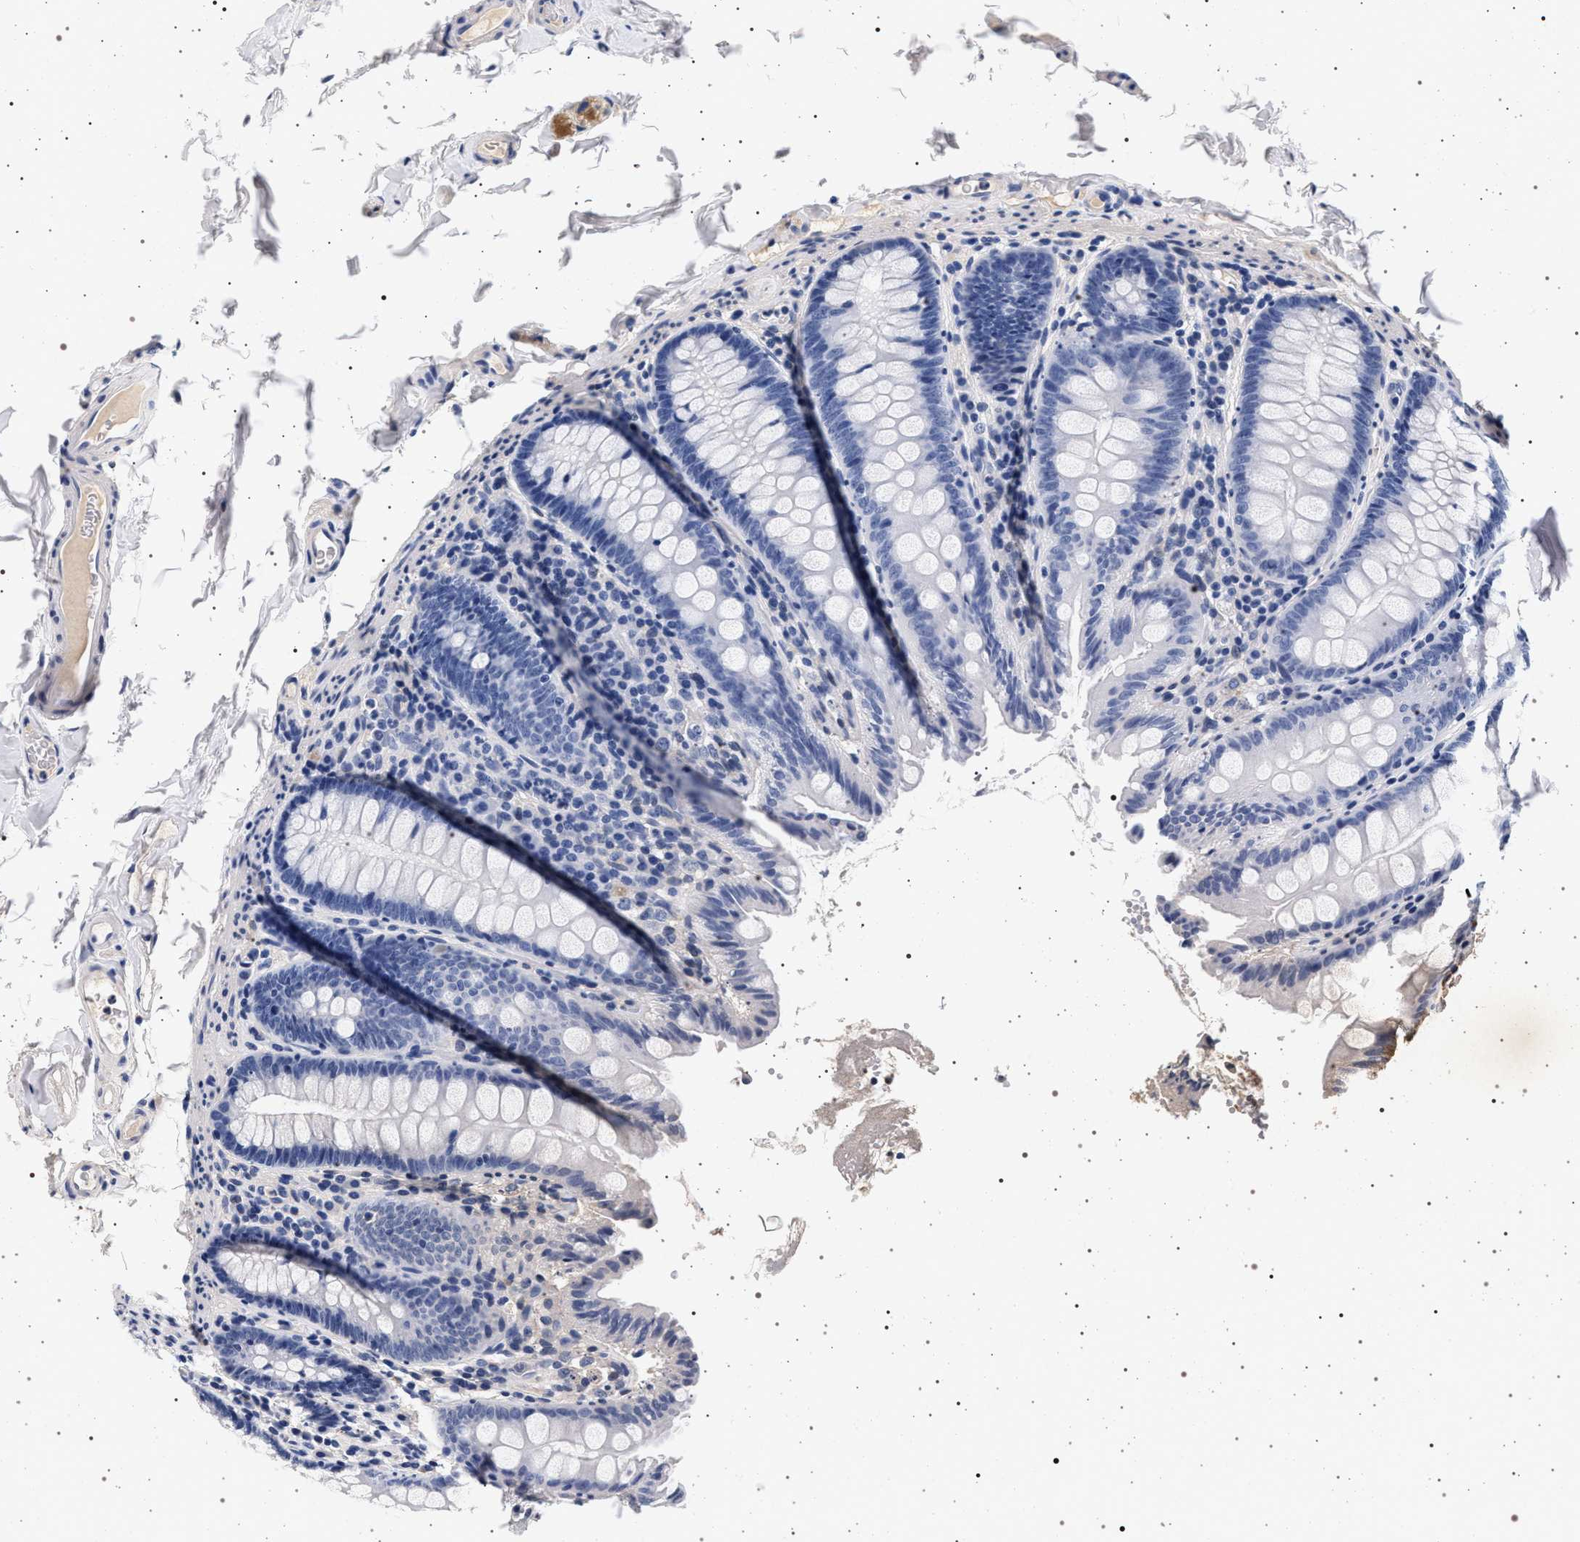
{"staining": {"intensity": "negative", "quantity": "none", "location": "none"}, "tissue": "colon", "cell_type": "Endothelial cells", "image_type": "normal", "snomed": [{"axis": "morphology", "description": "Normal tissue, NOS"}, {"axis": "topography", "description": "Colon"}], "caption": "This photomicrograph is of normal colon stained with immunohistochemistry (IHC) to label a protein in brown with the nuclei are counter-stained blue. There is no staining in endothelial cells. (Stains: DAB IHC with hematoxylin counter stain, Microscopy: brightfield microscopy at high magnification).", "gene": "MAPK10", "patient": {"sex": "female", "age": 61}}